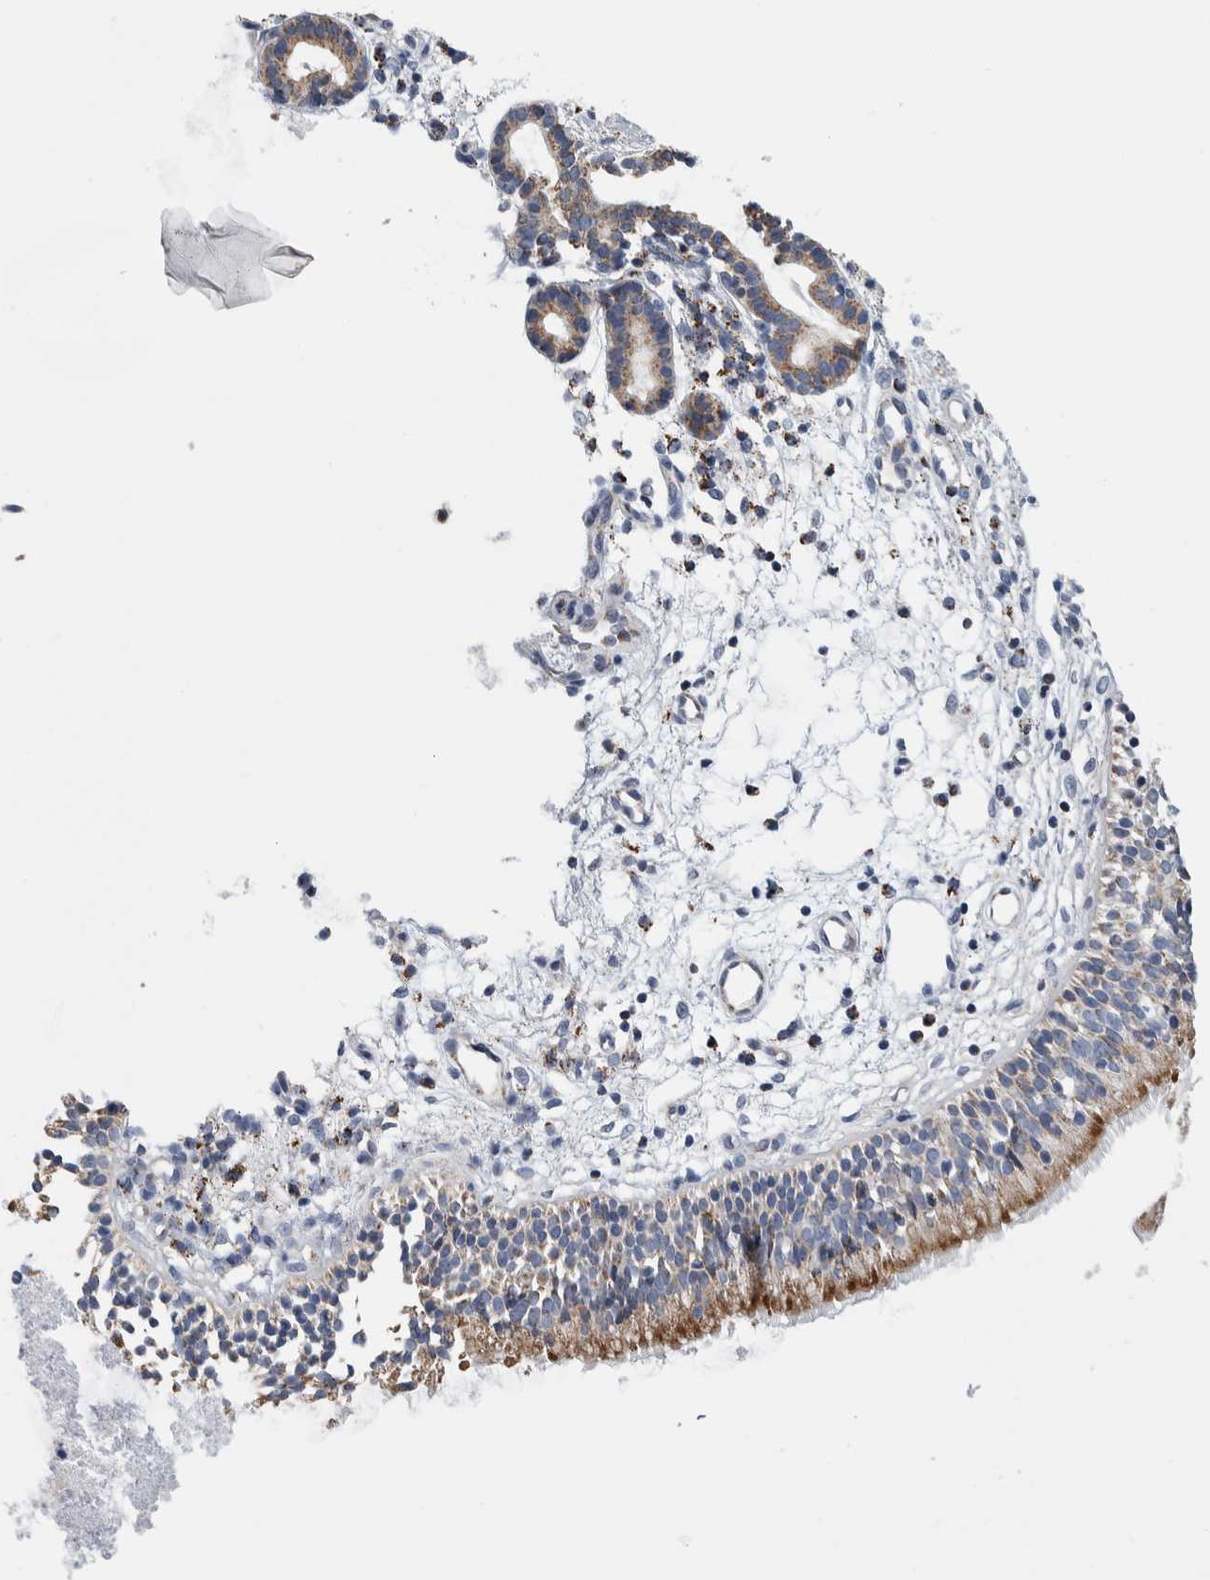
{"staining": {"intensity": "moderate", "quantity": "25%-75%", "location": "cytoplasmic/membranous"}, "tissue": "nasopharynx", "cell_type": "Respiratory epithelial cells", "image_type": "normal", "snomed": [{"axis": "morphology", "description": "Normal tissue, NOS"}, {"axis": "topography", "description": "Nasopharynx"}], "caption": "An immunohistochemistry histopathology image of benign tissue is shown. Protein staining in brown highlights moderate cytoplasmic/membranous positivity in nasopharynx within respiratory epithelial cells. (Stains: DAB in brown, nuclei in blue, Microscopy: brightfield microscopy at high magnification).", "gene": "ETFA", "patient": {"sex": "male", "age": 21}}